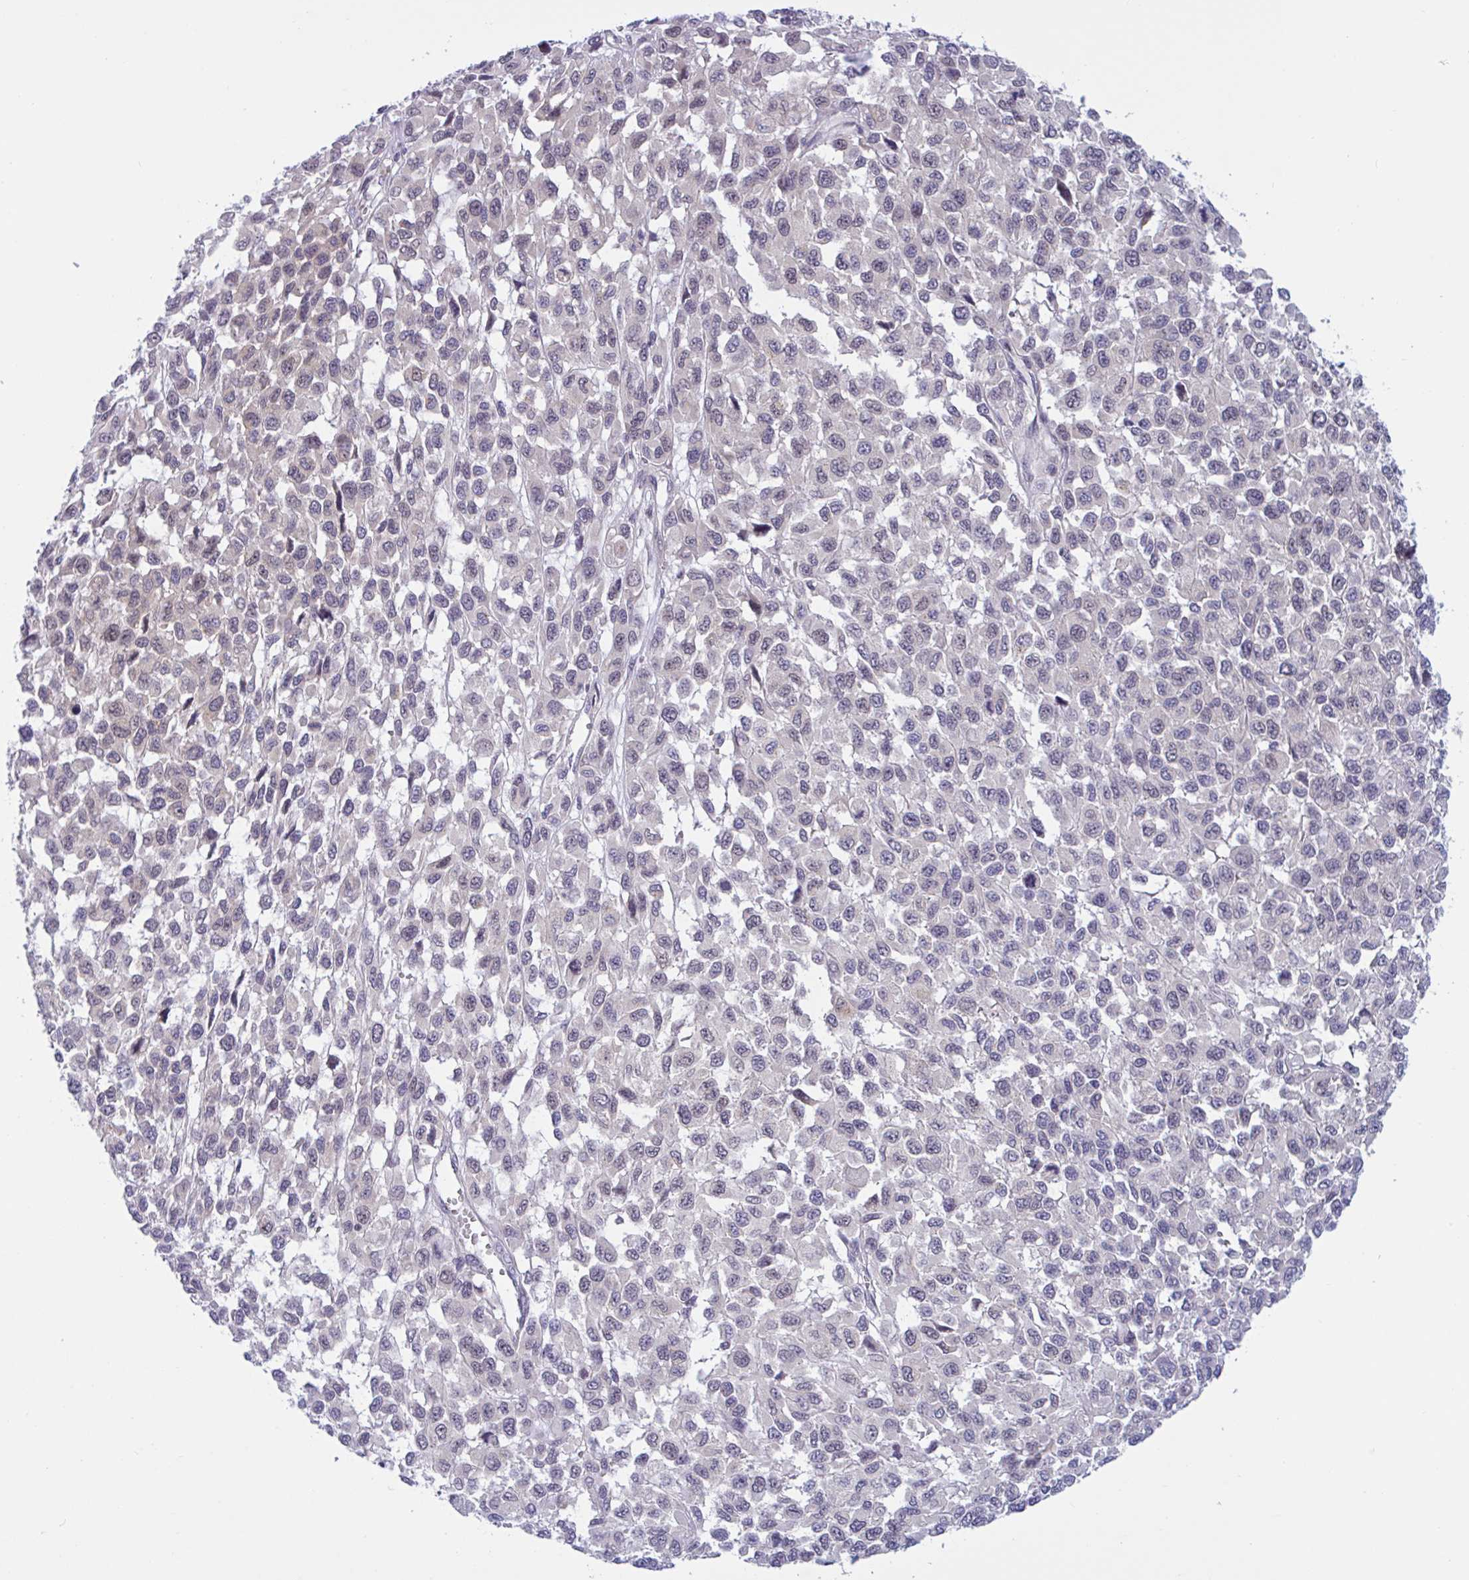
{"staining": {"intensity": "negative", "quantity": "none", "location": "none"}, "tissue": "melanoma", "cell_type": "Tumor cells", "image_type": "cancer", "snomed": [{"axis": "morphology", "description": "Malignant melanoma, NOS"}, {"axis": "topography", "description": "Skin"}], "caption": "Protein analysis of malignant melanoma displays no significant expression in tumor cells. (DAB IHC with hematoxylin counter stain).", "gene": "SNX11", "patient": {"sex": "male", "age": 62}}